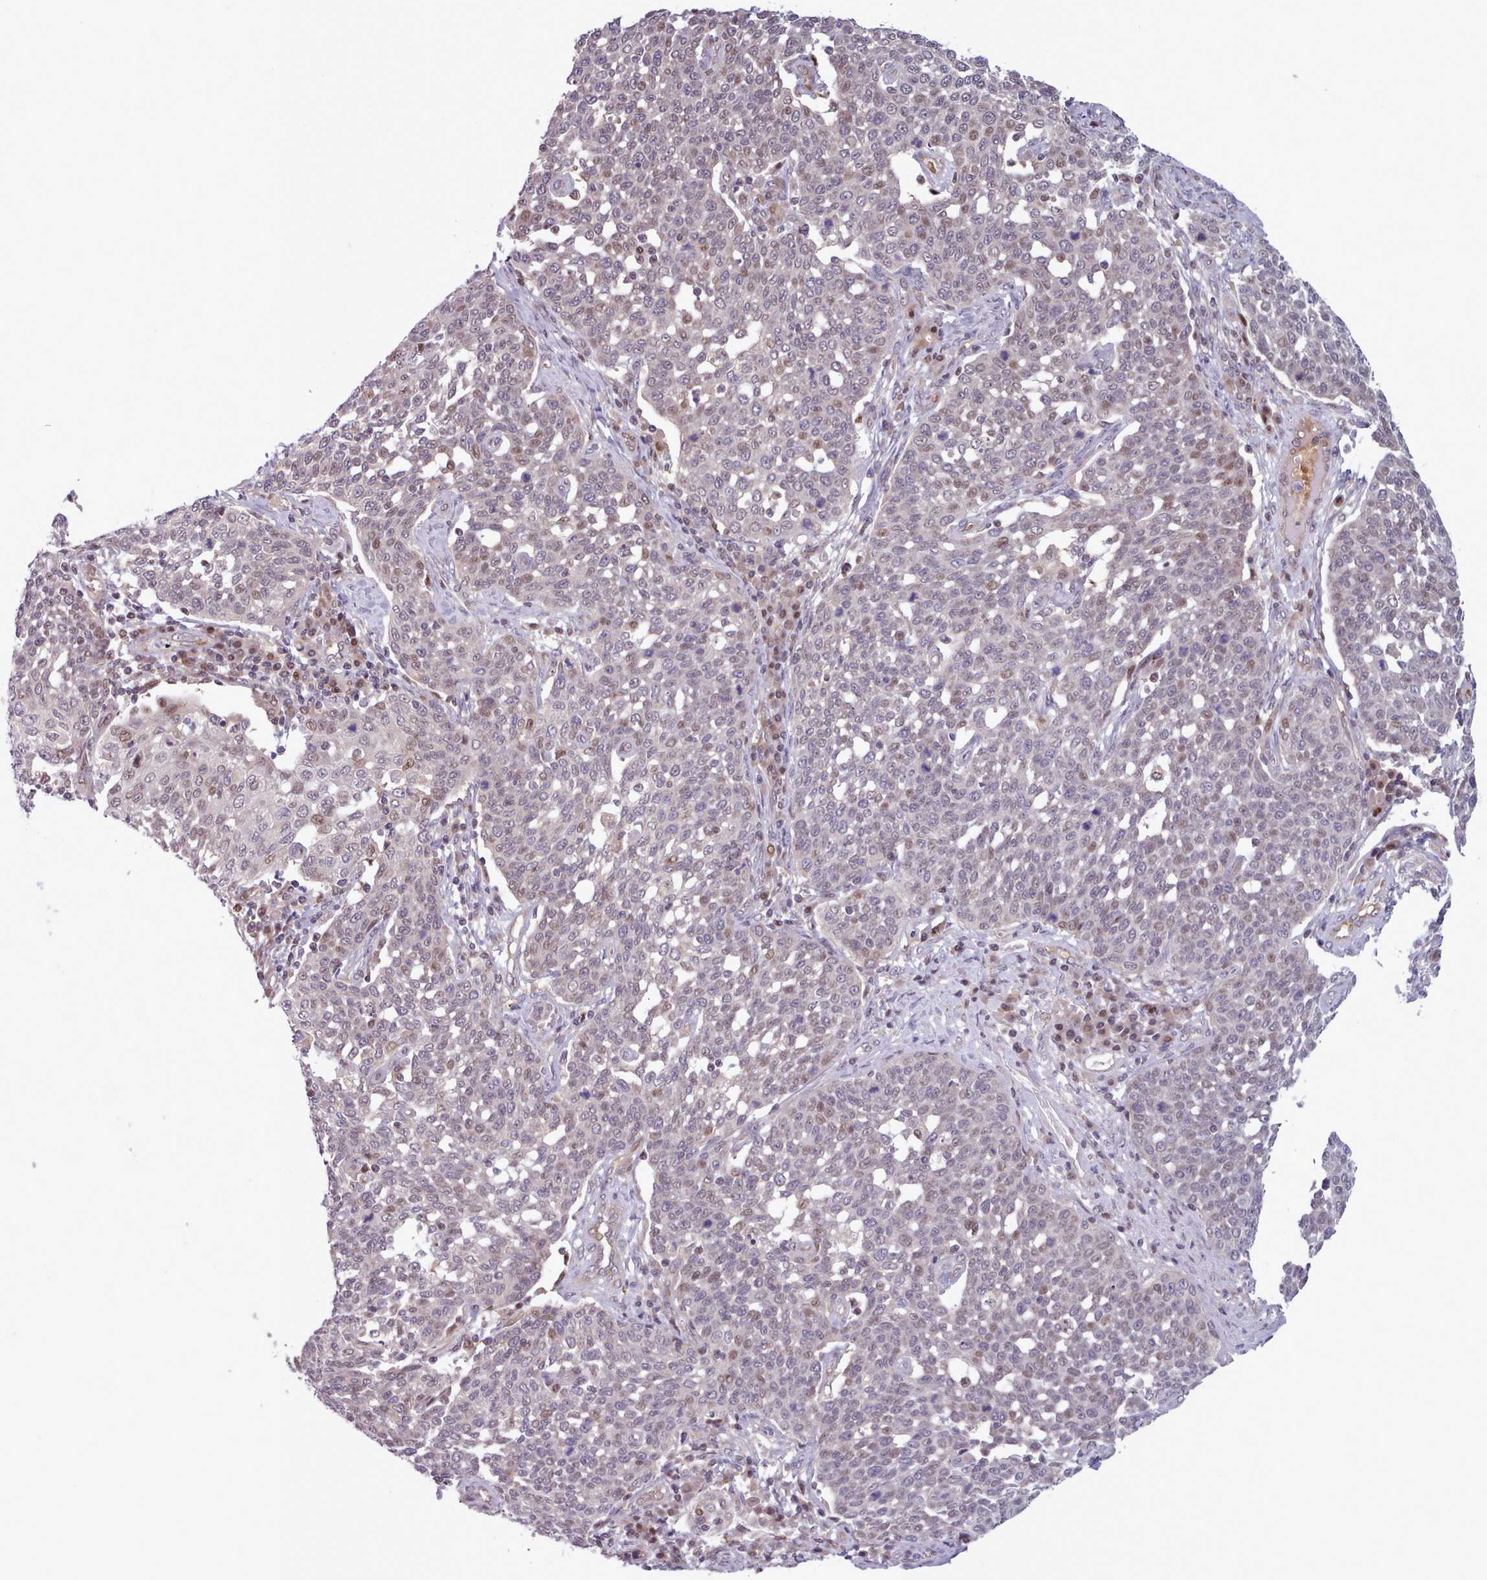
{"staining": {"intensity": "weak", "quantity": "25%-75%", "location": "nuclear"}, "tissue": "cervical cancer", "cell_type": "Tumor cells", "image_type": "cancer", "snomed": [{"axis": "morphology", "description": "Squamous cell carcinoma, NOS"}, {"axis": "topography", "description": "Cervix"}], "caption": "Cervical cancer (squamous cell carcinoma) stained with a brown dye displays weak nuclear positive staining in approximately 25%-75% of tumor cells.", "gene": "KBTBD7", "patient": {"sex": "female", "age": 34}}